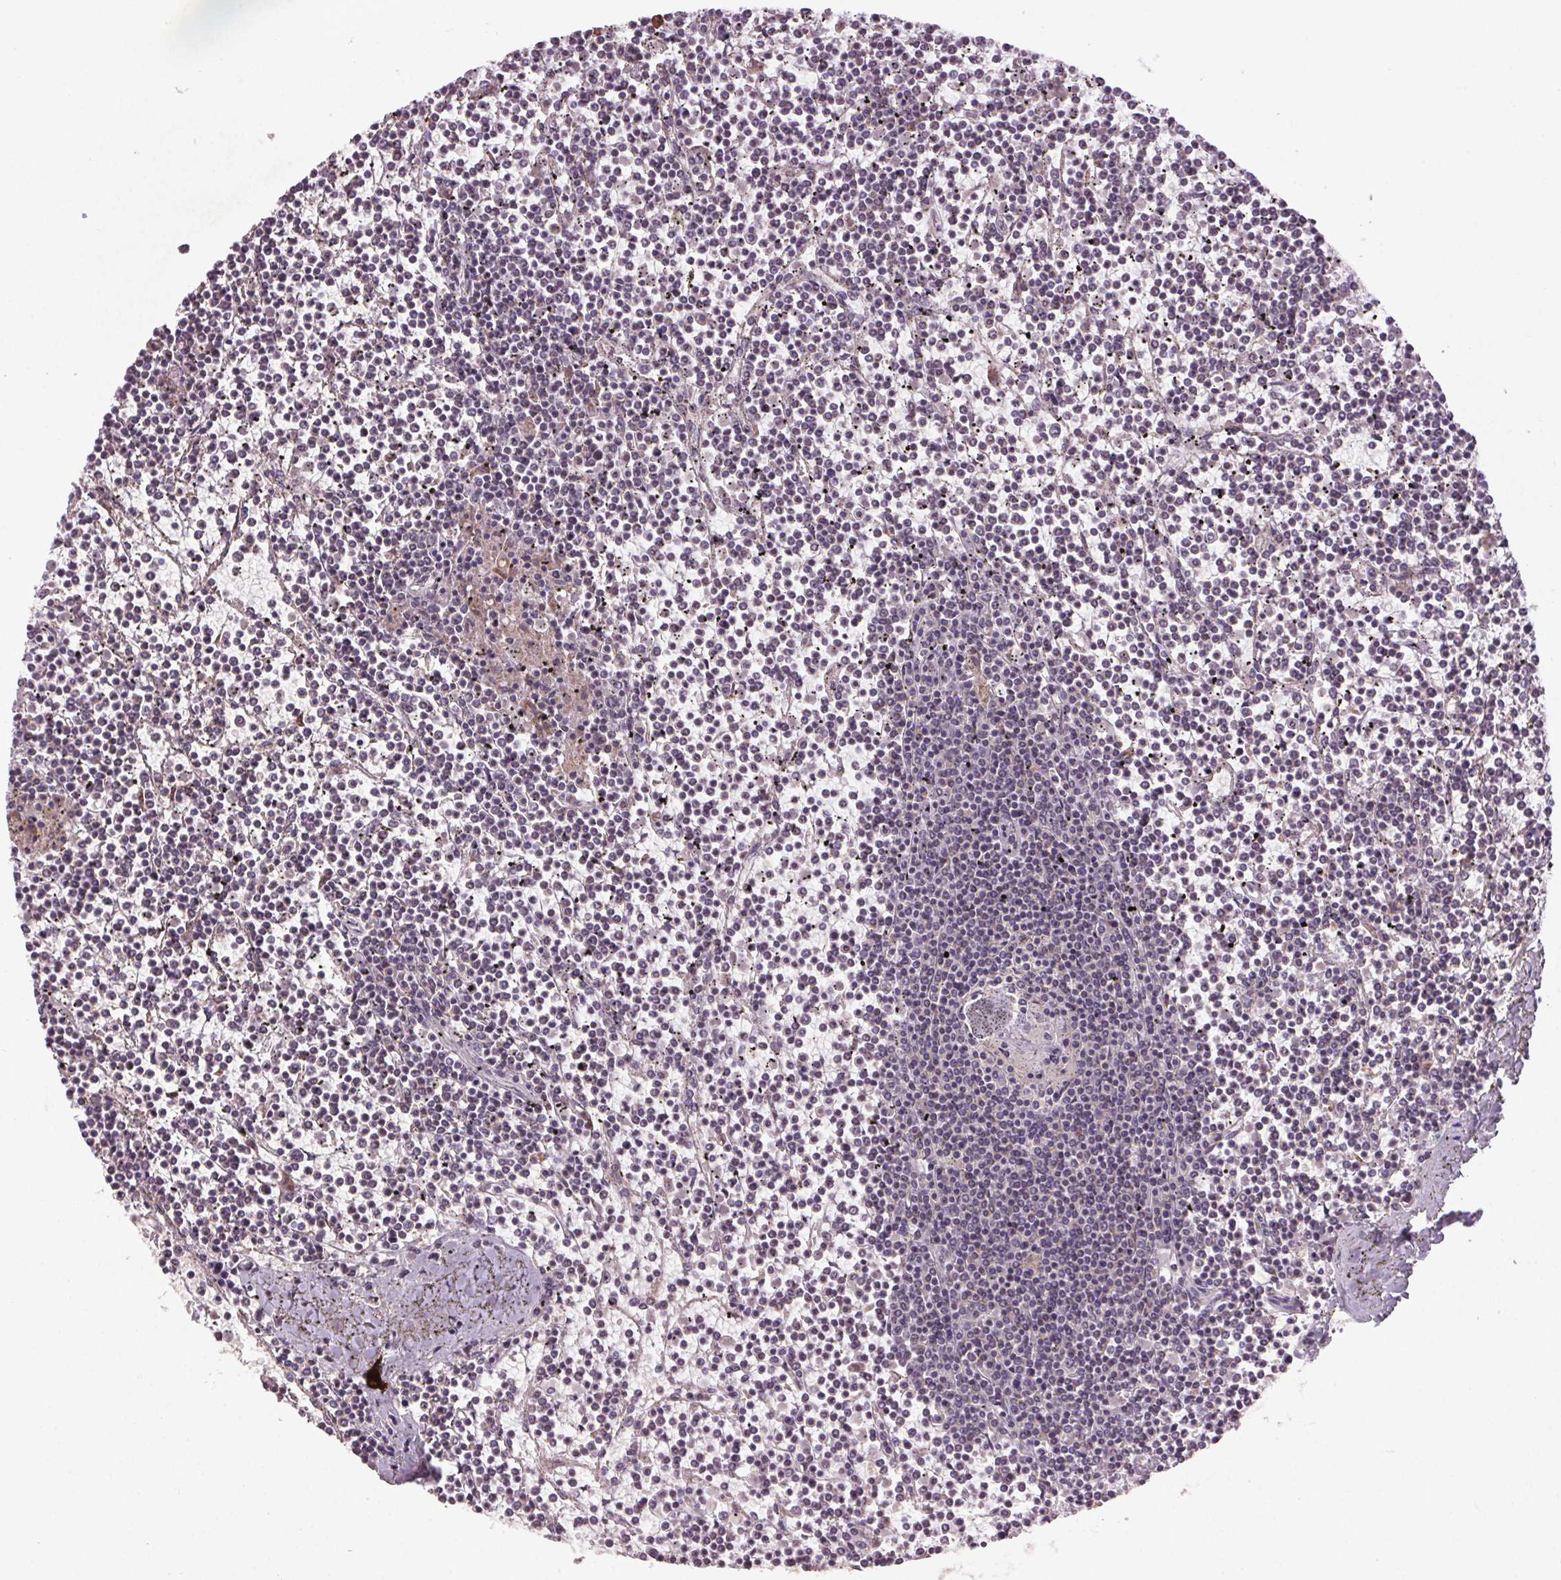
{"staining": {"intensity": "negative", "quantity": "none", "location": "none"}, "tissue": "lymphoma", "cell_type": "Tumor cells", "image_type": "cancer", "snomed": [{"axis": "morphology", "description": "Malignant lymphoma, non-Hodgkin's type, Low grade"}, {"axis": "topography", "description": "Spleen"}], "caption": "A high-resolution micrograph shows immunohistochemistry staining of malignant lymphoma, non-Hodgkin's type (low-grade), which exhibits no significant positivity in tumor cells.", "gene": "KLRC3", "patient": {"sex": "female", "age": 19}}